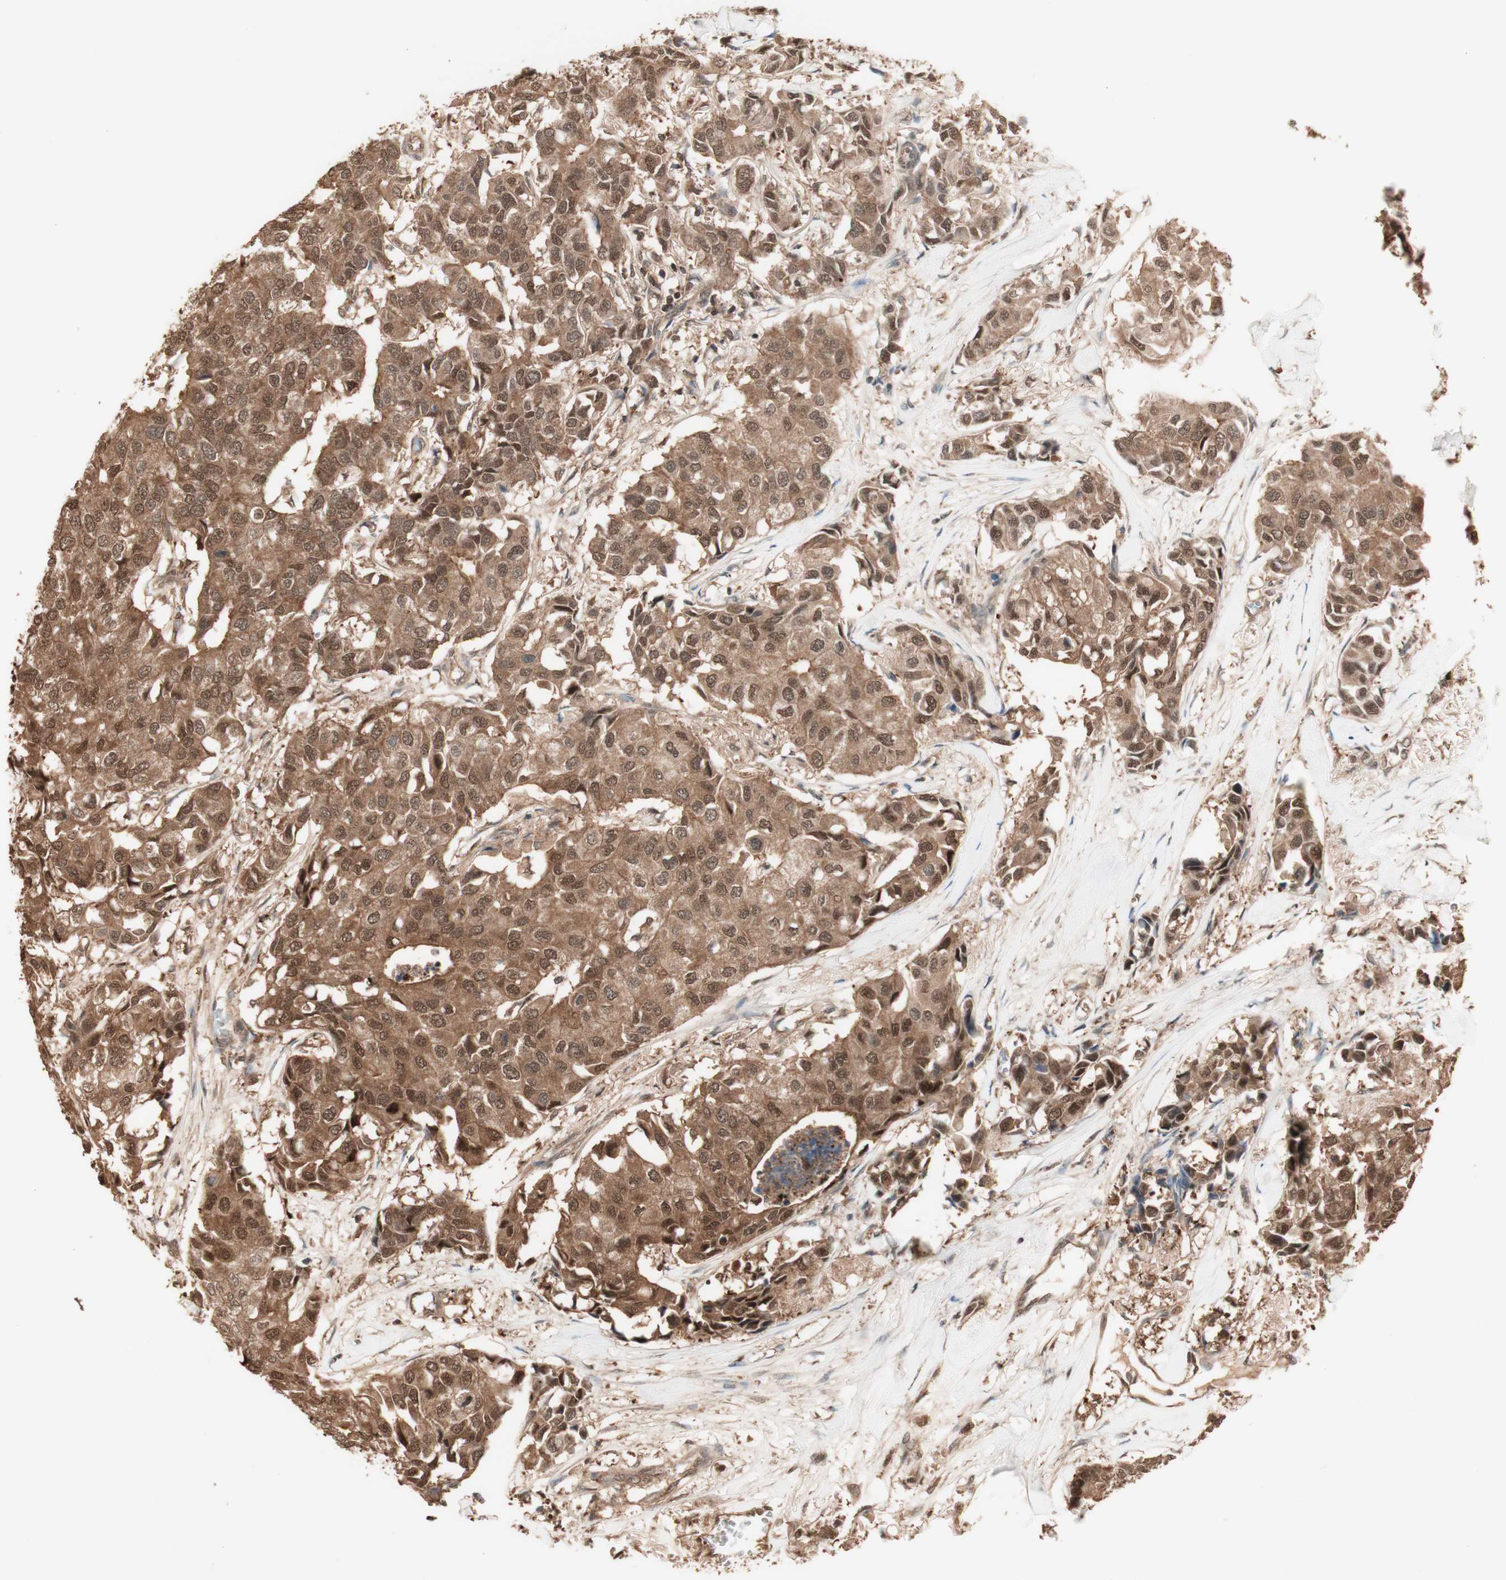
{"staining": {"intensity": "moderate", "quantity": ">75%", "location": "cytoplasmic/membranous,nuclear"}, "tissue": "breast cancer", "cell_type": "Tumor cells", "image_type": "cancer", "snomed": [{"axis": "morphology", "description": "Duct carcinoma"}, {"axis": "topography", "description": "Breast"}], "caption": "Immunohistochemical staining of breast cancer (infiltrating ductal carcinoma) exhibits medium levels of moderate cytoplasmic/membranous and nuclear protein staining in approximately >75% of tumor cells.", "gene": "YWHAB", "patient": {"sex": "female", "age": 80}}